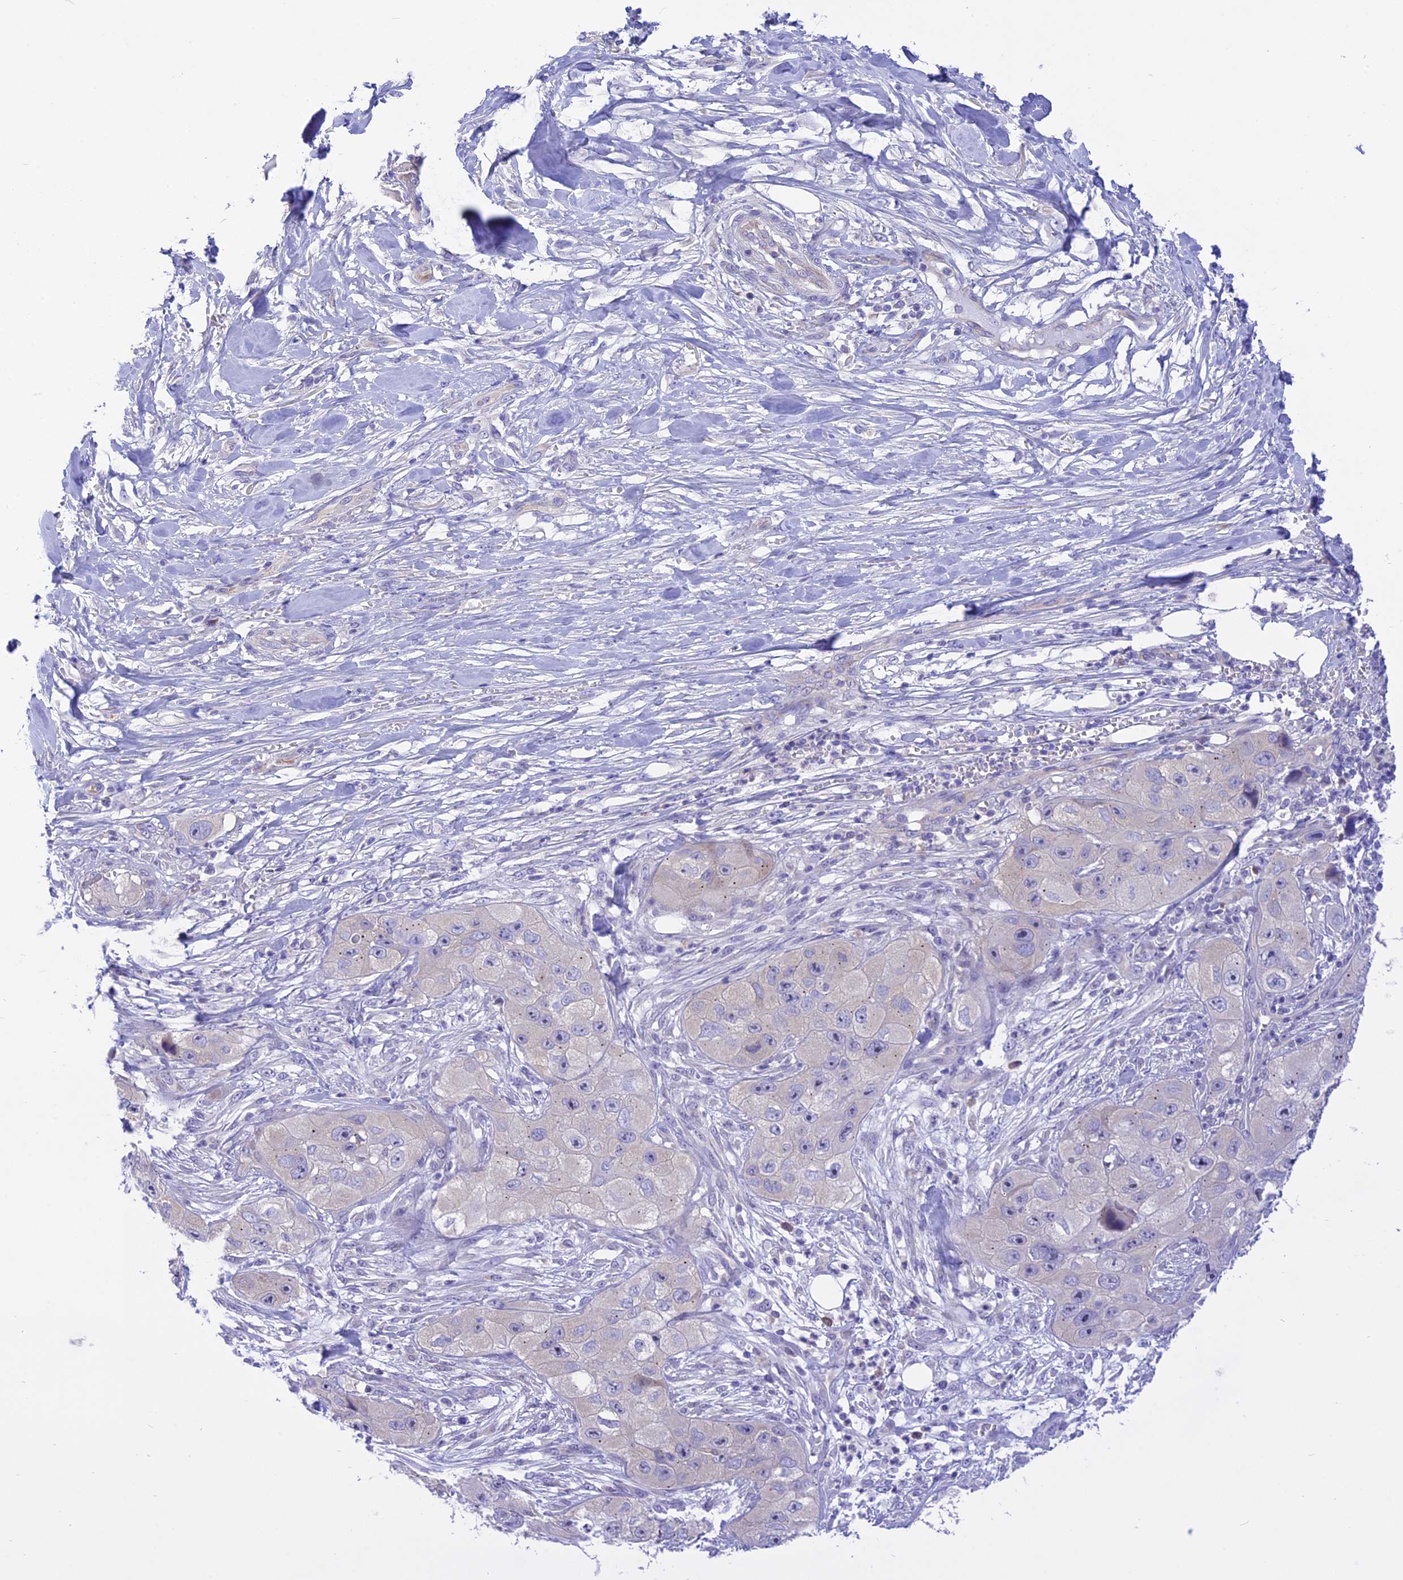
{"staining": {"intensity": "negative", "quantity": "none", "location": "none"}, "tissue": "skin cancer", "cell_type": "Tumor cells", "image_type": "cancer", "snomed": [{"axis": "morphology", "description": "Squamous cell carcinoma, NOS"}, {"axis": "topography", "description": "Skin"}, {"axis": "topography", "description": "Subcutis"}], "caption": "Tumor cells are negative for brown protein staining in skin cancer.", "gene": "DCAF16", "patient": {"sex": "male", "age": 73}}